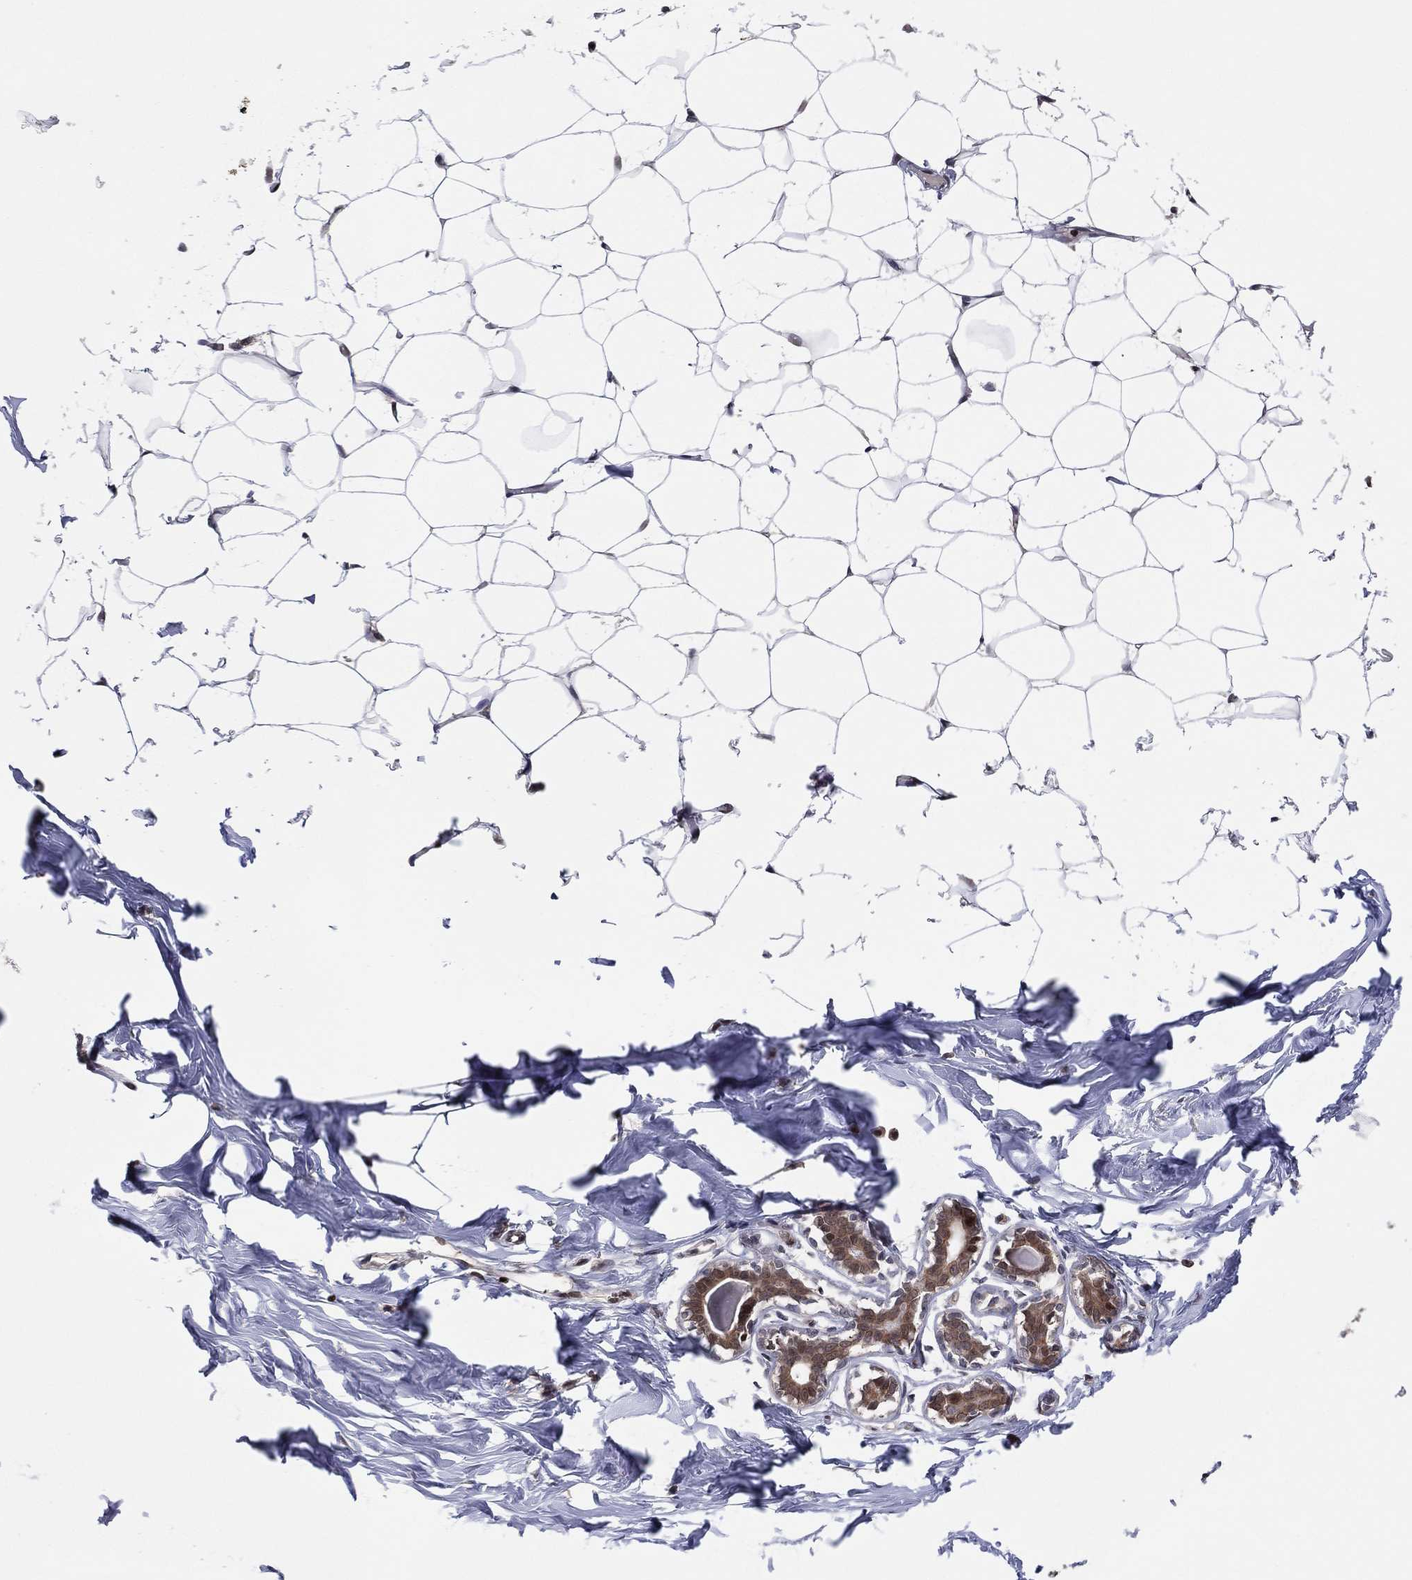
{"staining": {"intensity": "negative", "quantity": "none", "location": "none"}, "tissue": "breast", "cell_type": "Adipocytes", "image_type": "normal", "snomed": [{"axis": "morphology", "description": "Normal tissue, NOS"}, {"axis": "morphology", "description": "Lobular carcinoma, in situ"}, {"axis": "topography", "description": "Breast"}], "caption": "Immunohistochemistry of benign breast demonstrates no expression in adipocytes. Brightfield microscopy of immunohistochemistry (IHC) stained with DAB (brown) and hematoxylin (blue), captured at high magnification.", "gene": "PSMA1", "patient": {"sex": "female", "age": 35}}